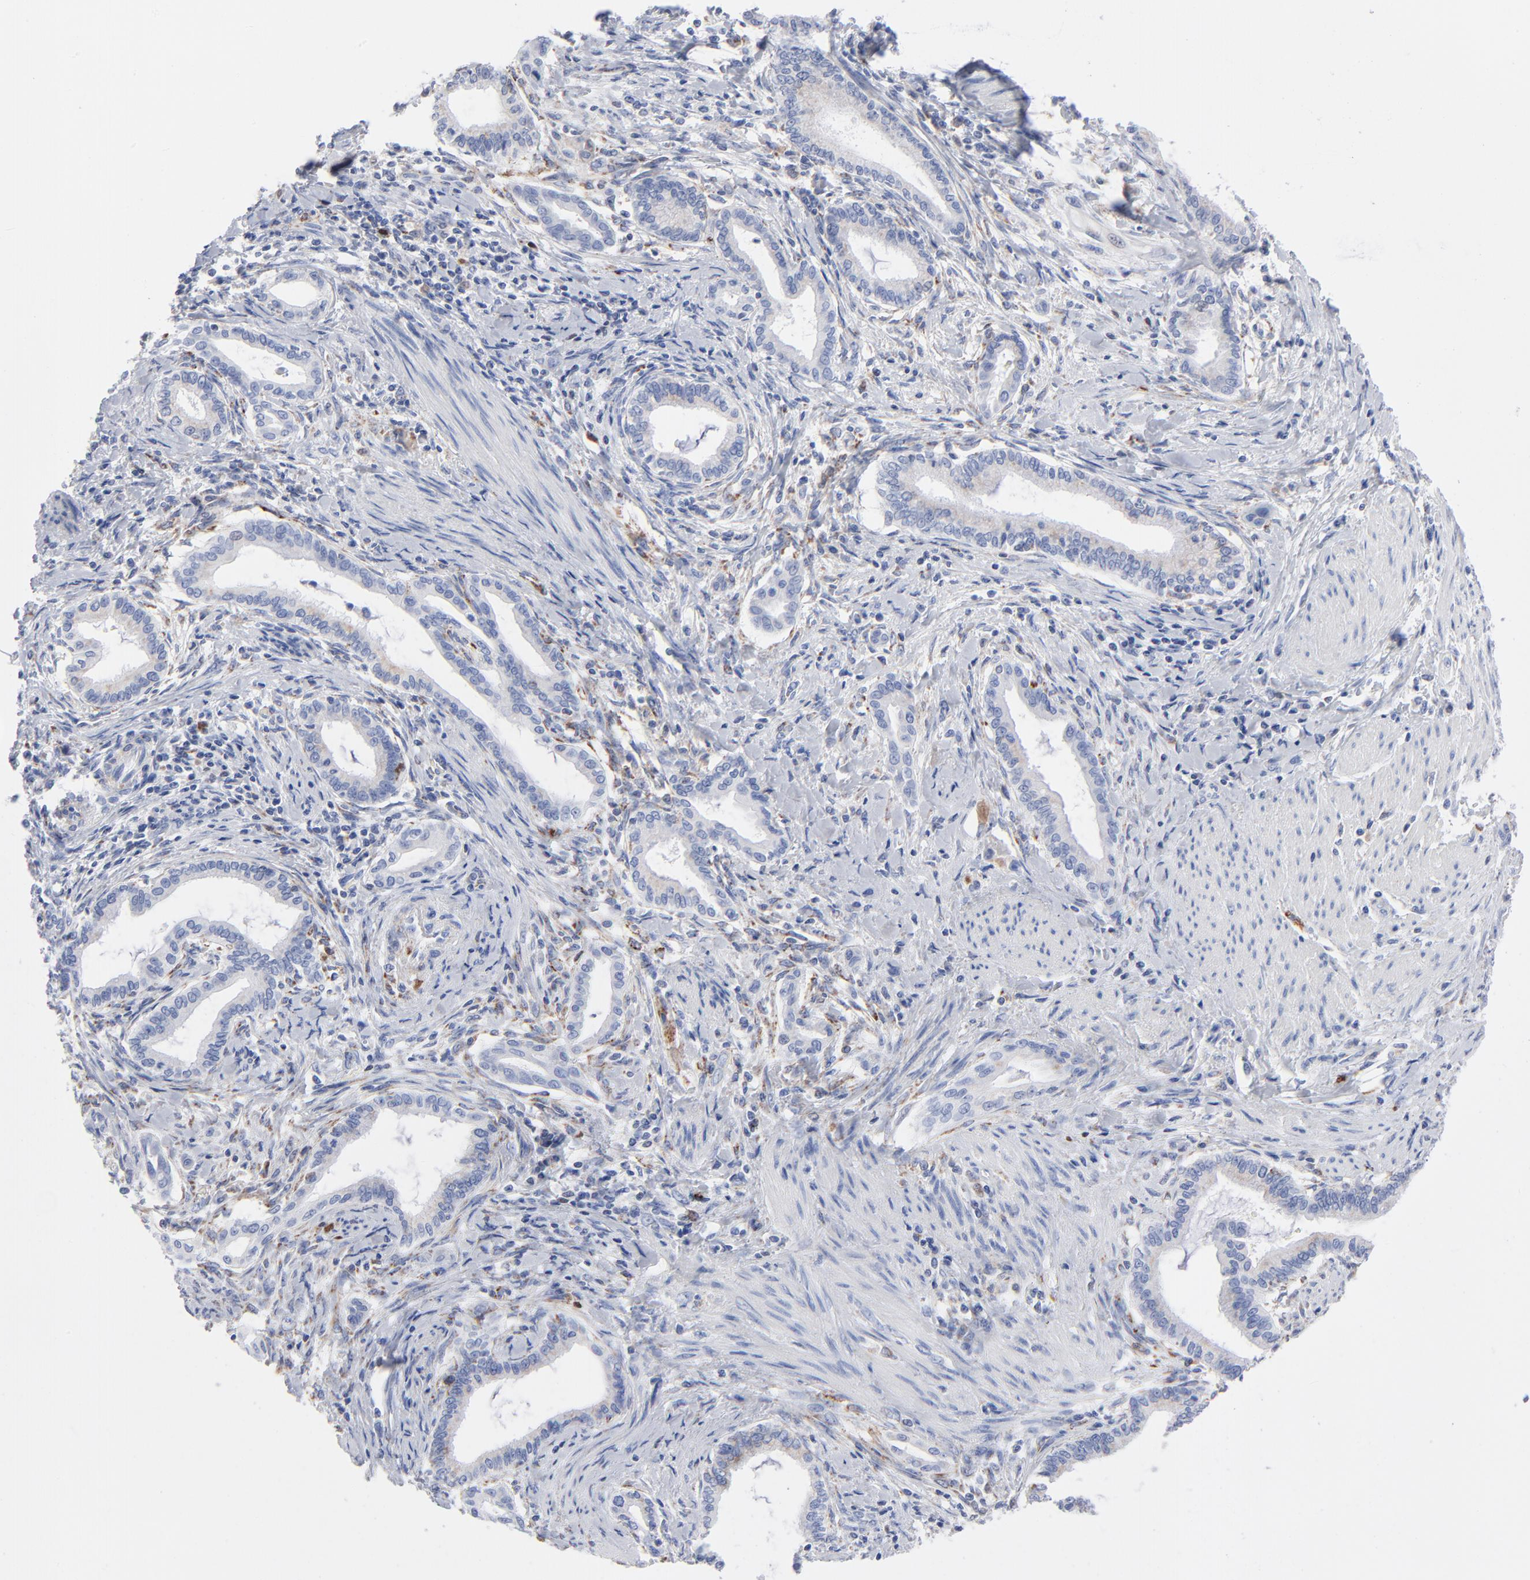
{"staining": {"intensity": "negative", "quantity": "none", "location": "none"}, "tissue": "pancreatic cancer", "cell_type": "Tumor cells", "image_type": "cancer", "snomed": [{"axis": "morphology", "description": "Adenocarcinoma, NOS"}, {"axis": "topography", "description": "Pancreas"}], "caption": "An immunohistochemistry micrograph of pancreatic adenocarcinoma is shown. There is no staining in tumor cells of pancreatic adenocarcinoma. The staining is performed using DAB (3,3'-diaminobenzidine) brown chromogen with nuclei counter-stained in using hematoxylin.", "gene": "CHCHD10", "patient": {"sex": "female", "age": 64}}